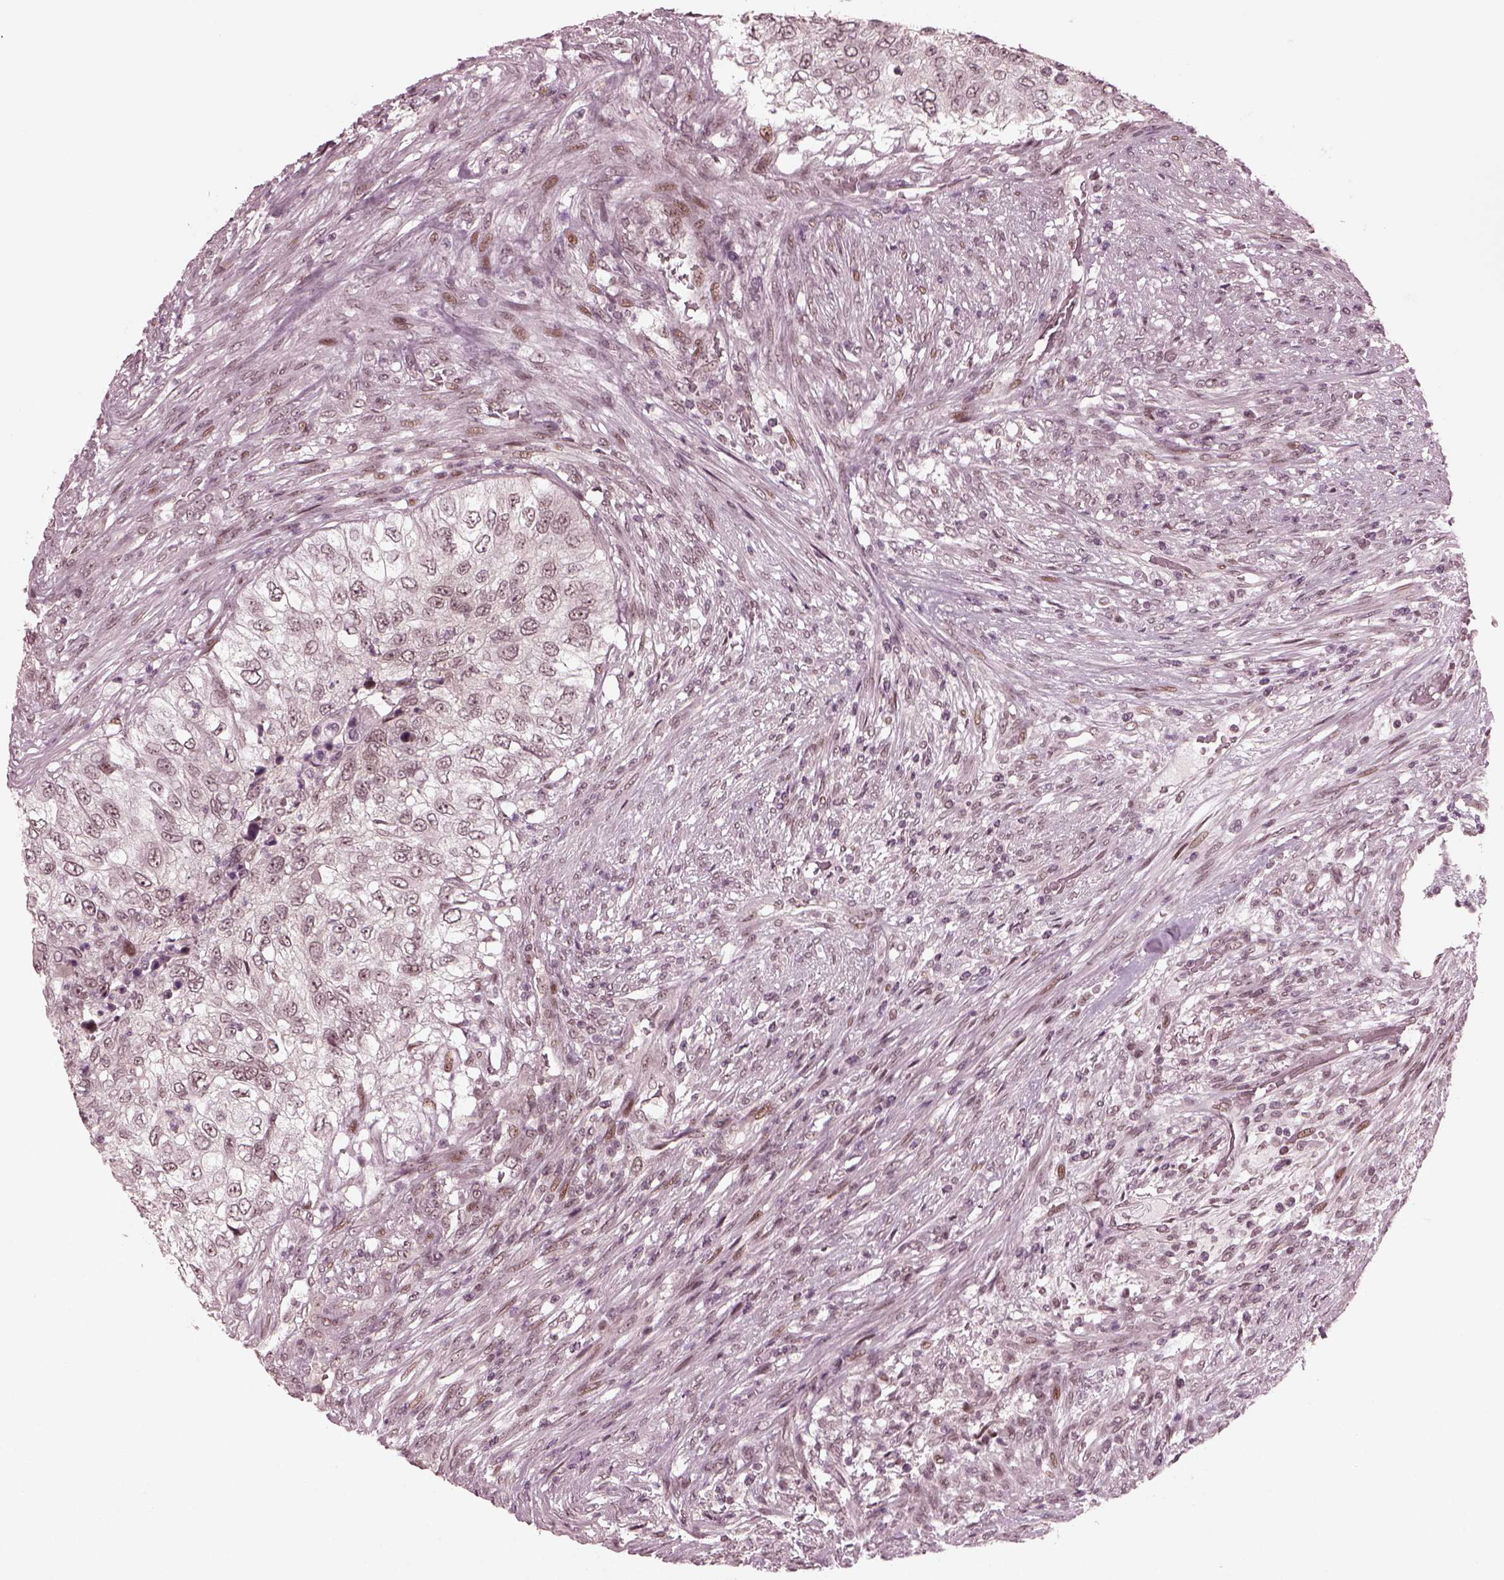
{"staining": {"intensity": "negative", "quantity": "none", "location": "none"}, "tissue": "urothelial cancer", "cell_type": "Tumor cells", "image_type": "cancer", "snomed": [{"axis": "morphology", "description": "Urothelial carcinoma, High grade"}, {"axis": "topography", "description": "Urinary bladder"}], "caption": "There is no significant positivity in tumor cells of high-grade urothelial carcinoma. Nuclei are stained in blue.", "gene": "TRIB3", "patient": {"sex": "female", "age": 60}}